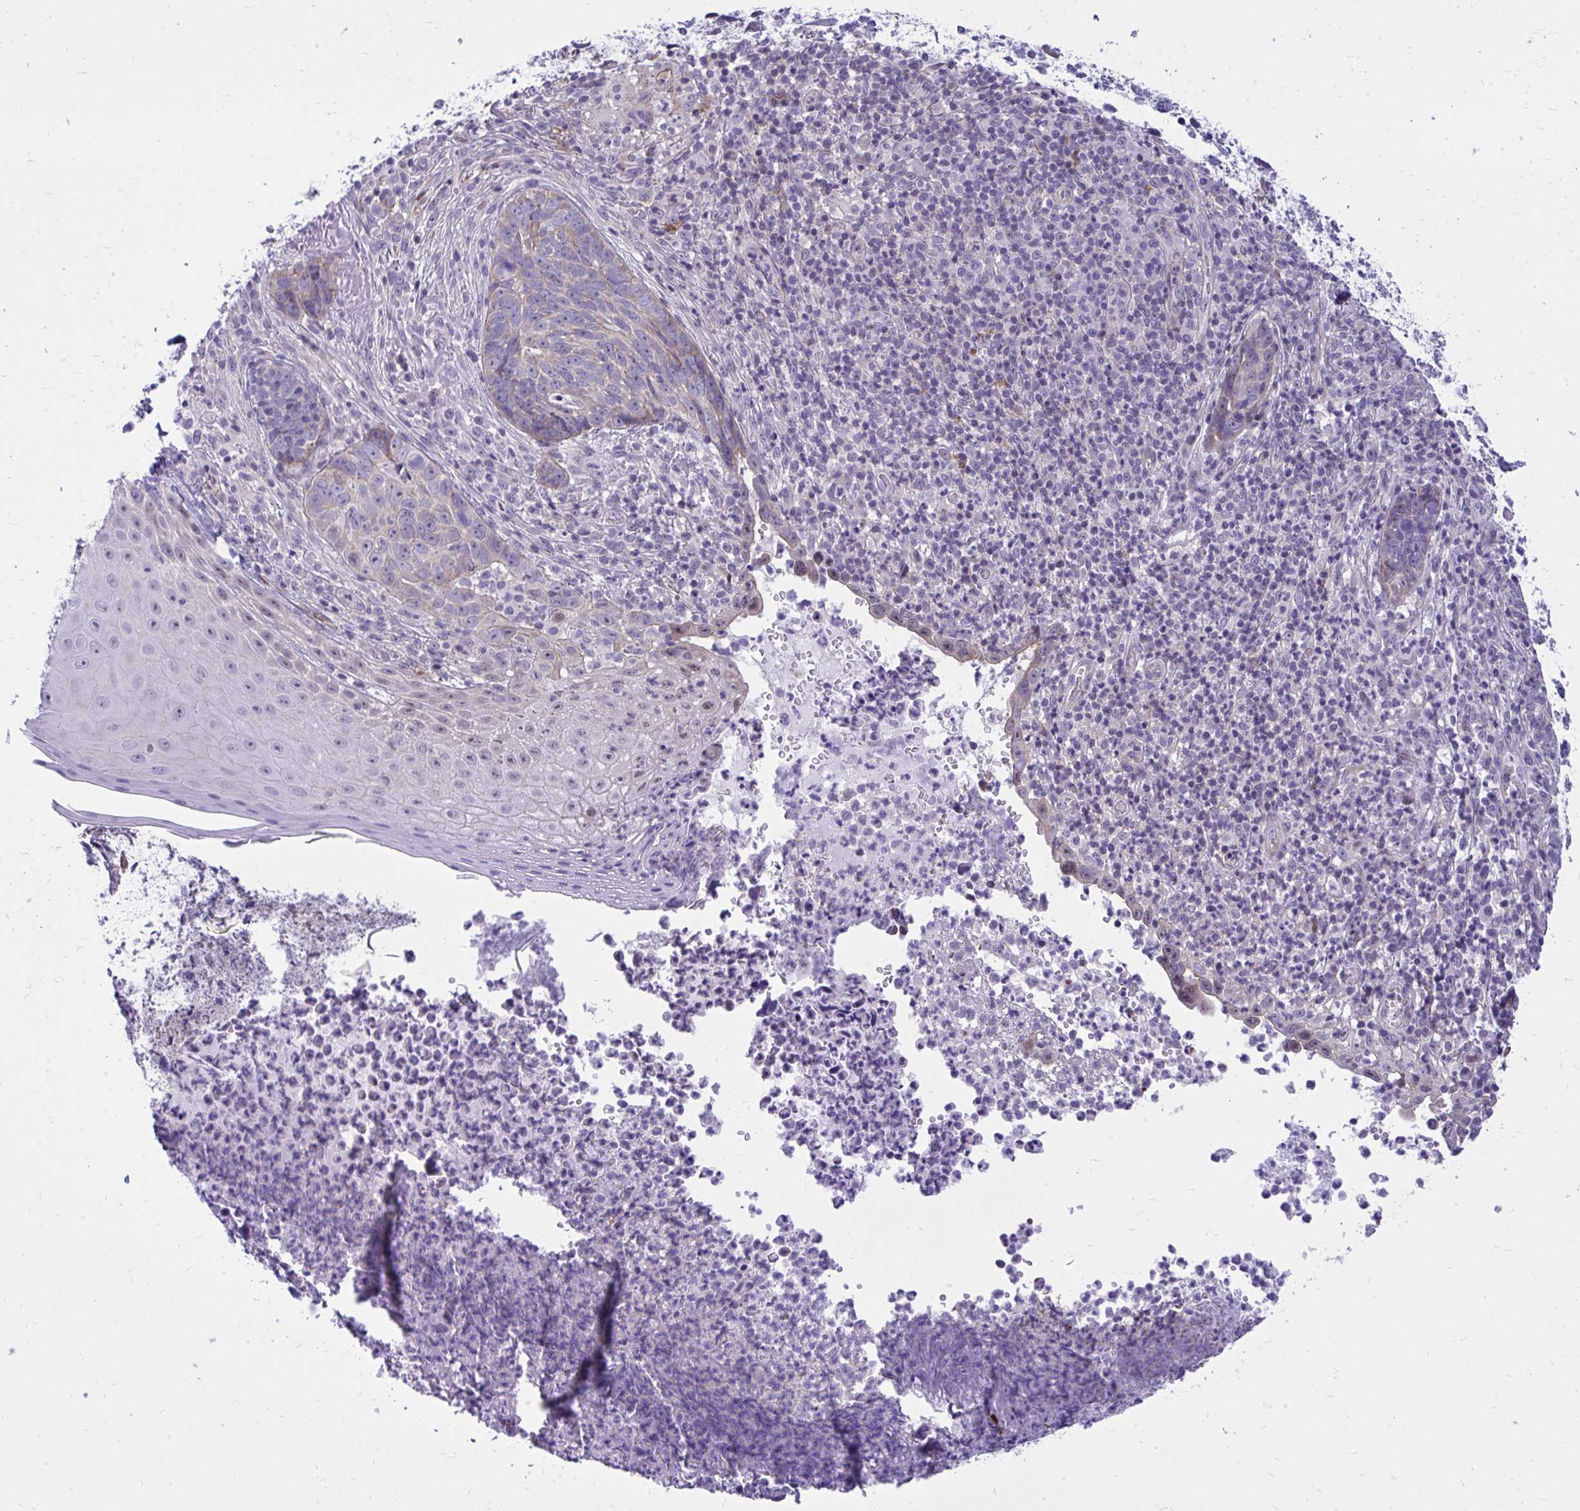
{"staining": {"intensity": "weak", "quantity": "<25%", "location": "cytoplasmic/membranous"}, "tissue": "skin cancer", "cell_type": "Tumor cells", "image_type": "cancer", "snomed": [{"axis": "morphology", "description": "Basal cell carcinoma"}, {"axis": "topography", "description": "Skin"}, {"axis": "topography", "description": "Skin of face"}], "caption": "Immunohistochemistry image of human skin cancer (basal cell carcinoma) stained for a protein (brown), which reveals no positivity in tumor cells. (DAB (3,3'-diaminobenzidine) IHC visualized using brightfield microscopy, high magnification).", "gene": "GRK4", "patient": {"sex": "female", "age": 95}}